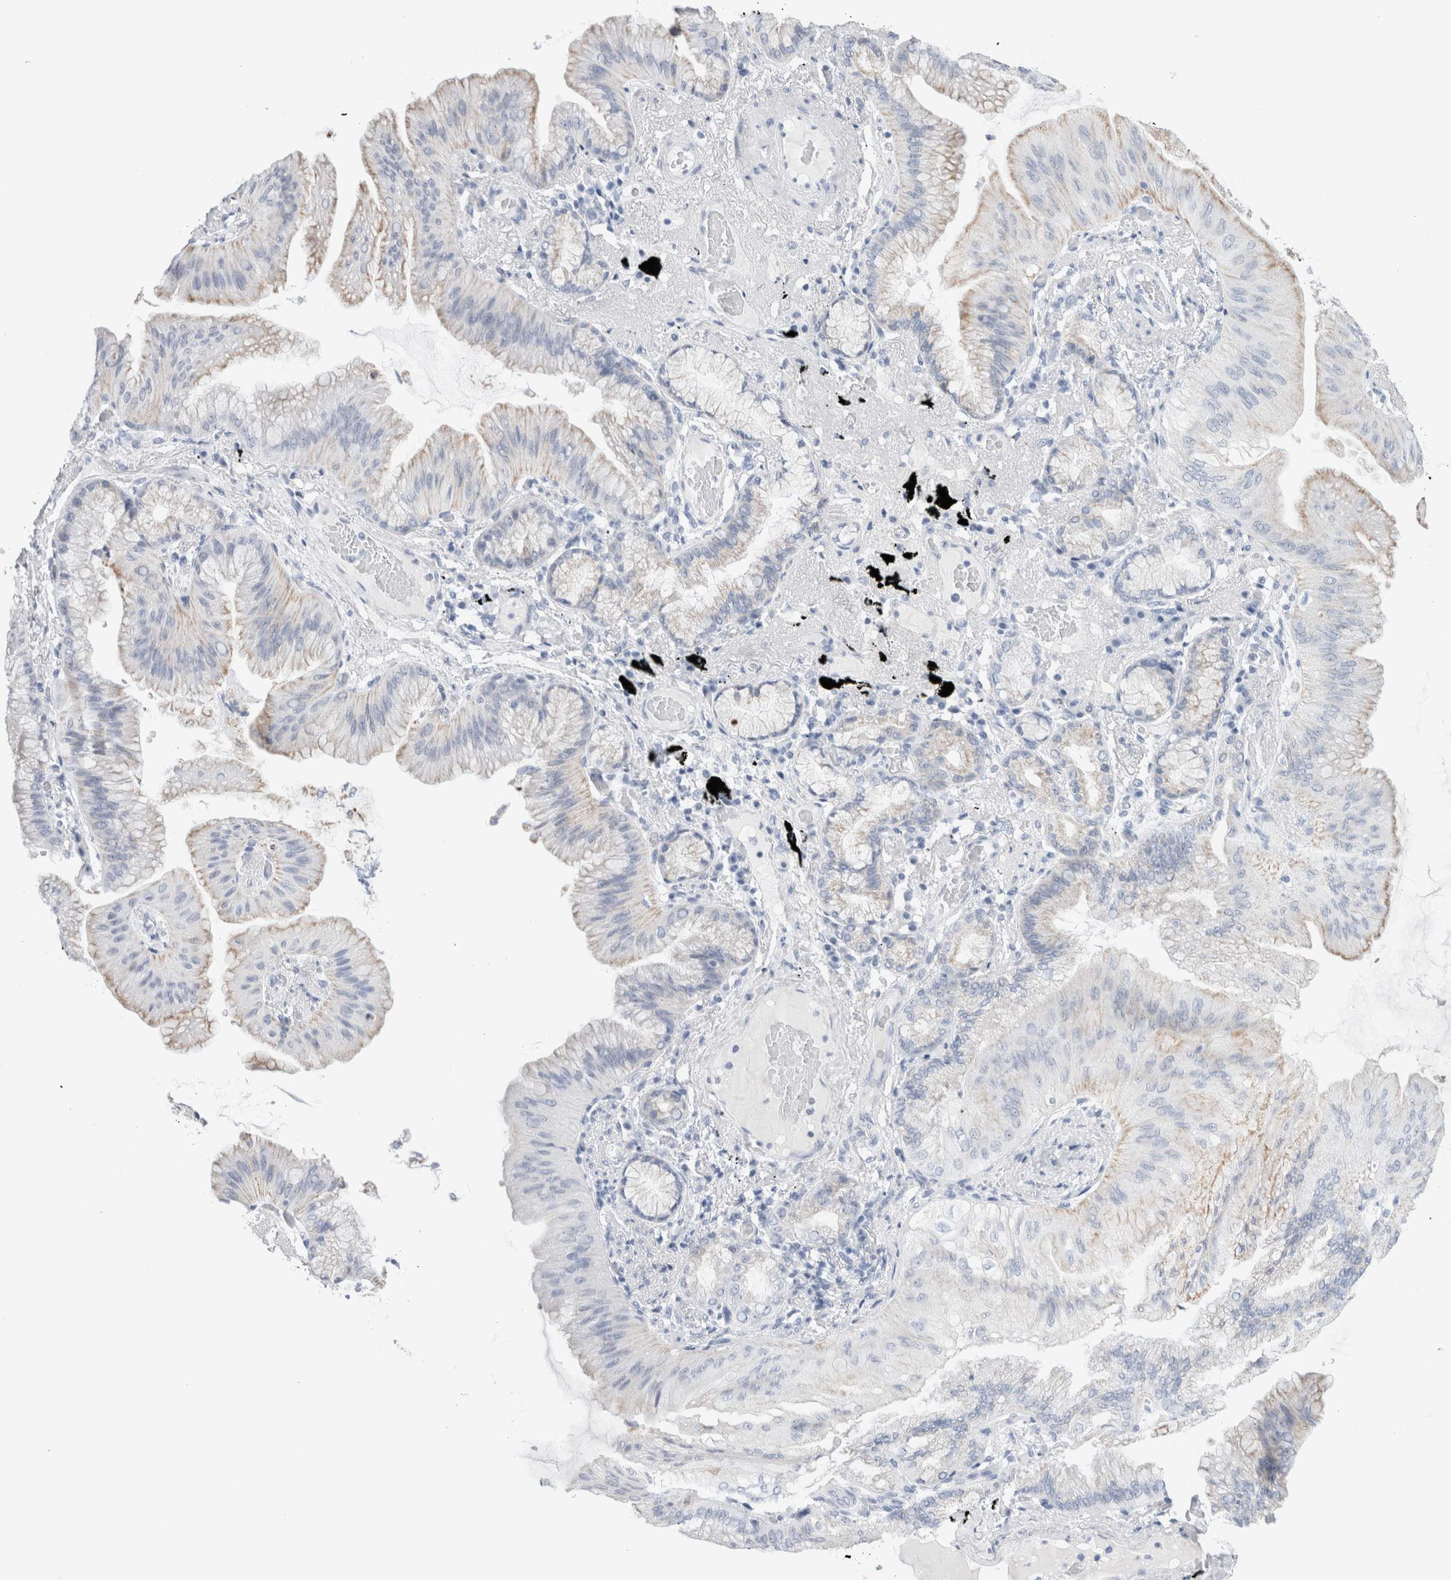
{"staining": {"intensity": "weak", "quantity": "25%-75%", "location": "cytoplasmic/membranous"}, "tissue": "lung cancer", "cell_type": "Tumor cells", "image_type": "cancer", "snomed": [{"axis": "morphology", "description": "Adenocarcinoma, NOS"}, {"axis": "topography", "description": "Lung"}], "caption": "Tumor cells display weak cytoplasmic/membranous staining in approximately 25%-75% of cells in lung cancer (adenocarcinoma).", "gene": "ECHDC2", "patient": {"sex": "female", "age": 70}}